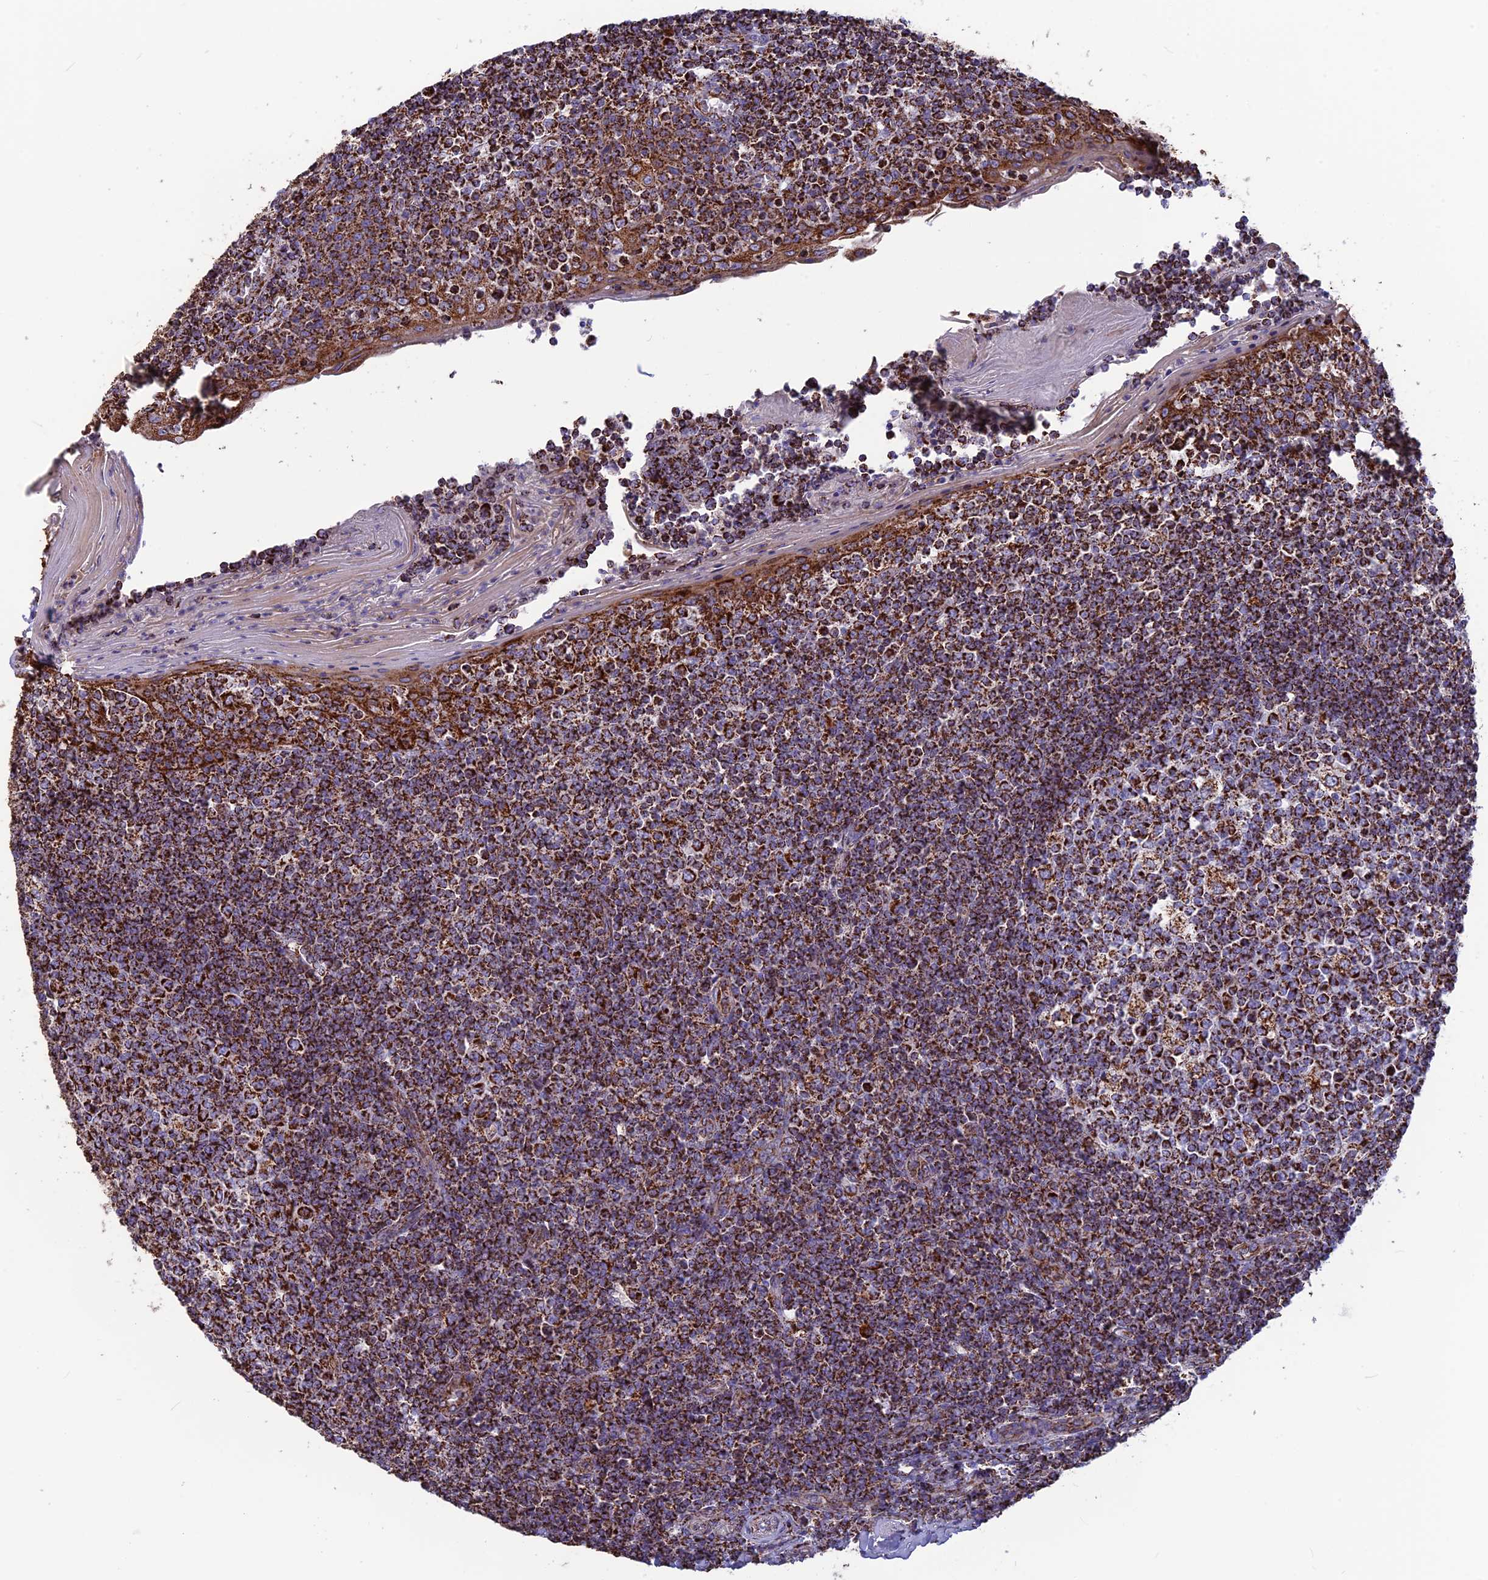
{"staining": {"intensity": "strong", "quantity": ">75%", "location": "cytoplasmic/membranous"}, "tissue": "tonsil", "cell_type": "Germinal center cells", "image_type": "normal", "snomed": [{"axis": "morphology", "description": "Normal tissue, NOS"}, {"axis": "topography", "description": "Tonsil"}], "caption": "Protein expression by immunohistochemistry demonstrates strong cytoplasmic/membranous staining in approximately >75% of germinal center cells in normal tonsil. (Brightfield microscopy of DAB IHC at high magnification).", "gene": "CS", "patient": {"sex": "female", "age": 19}}